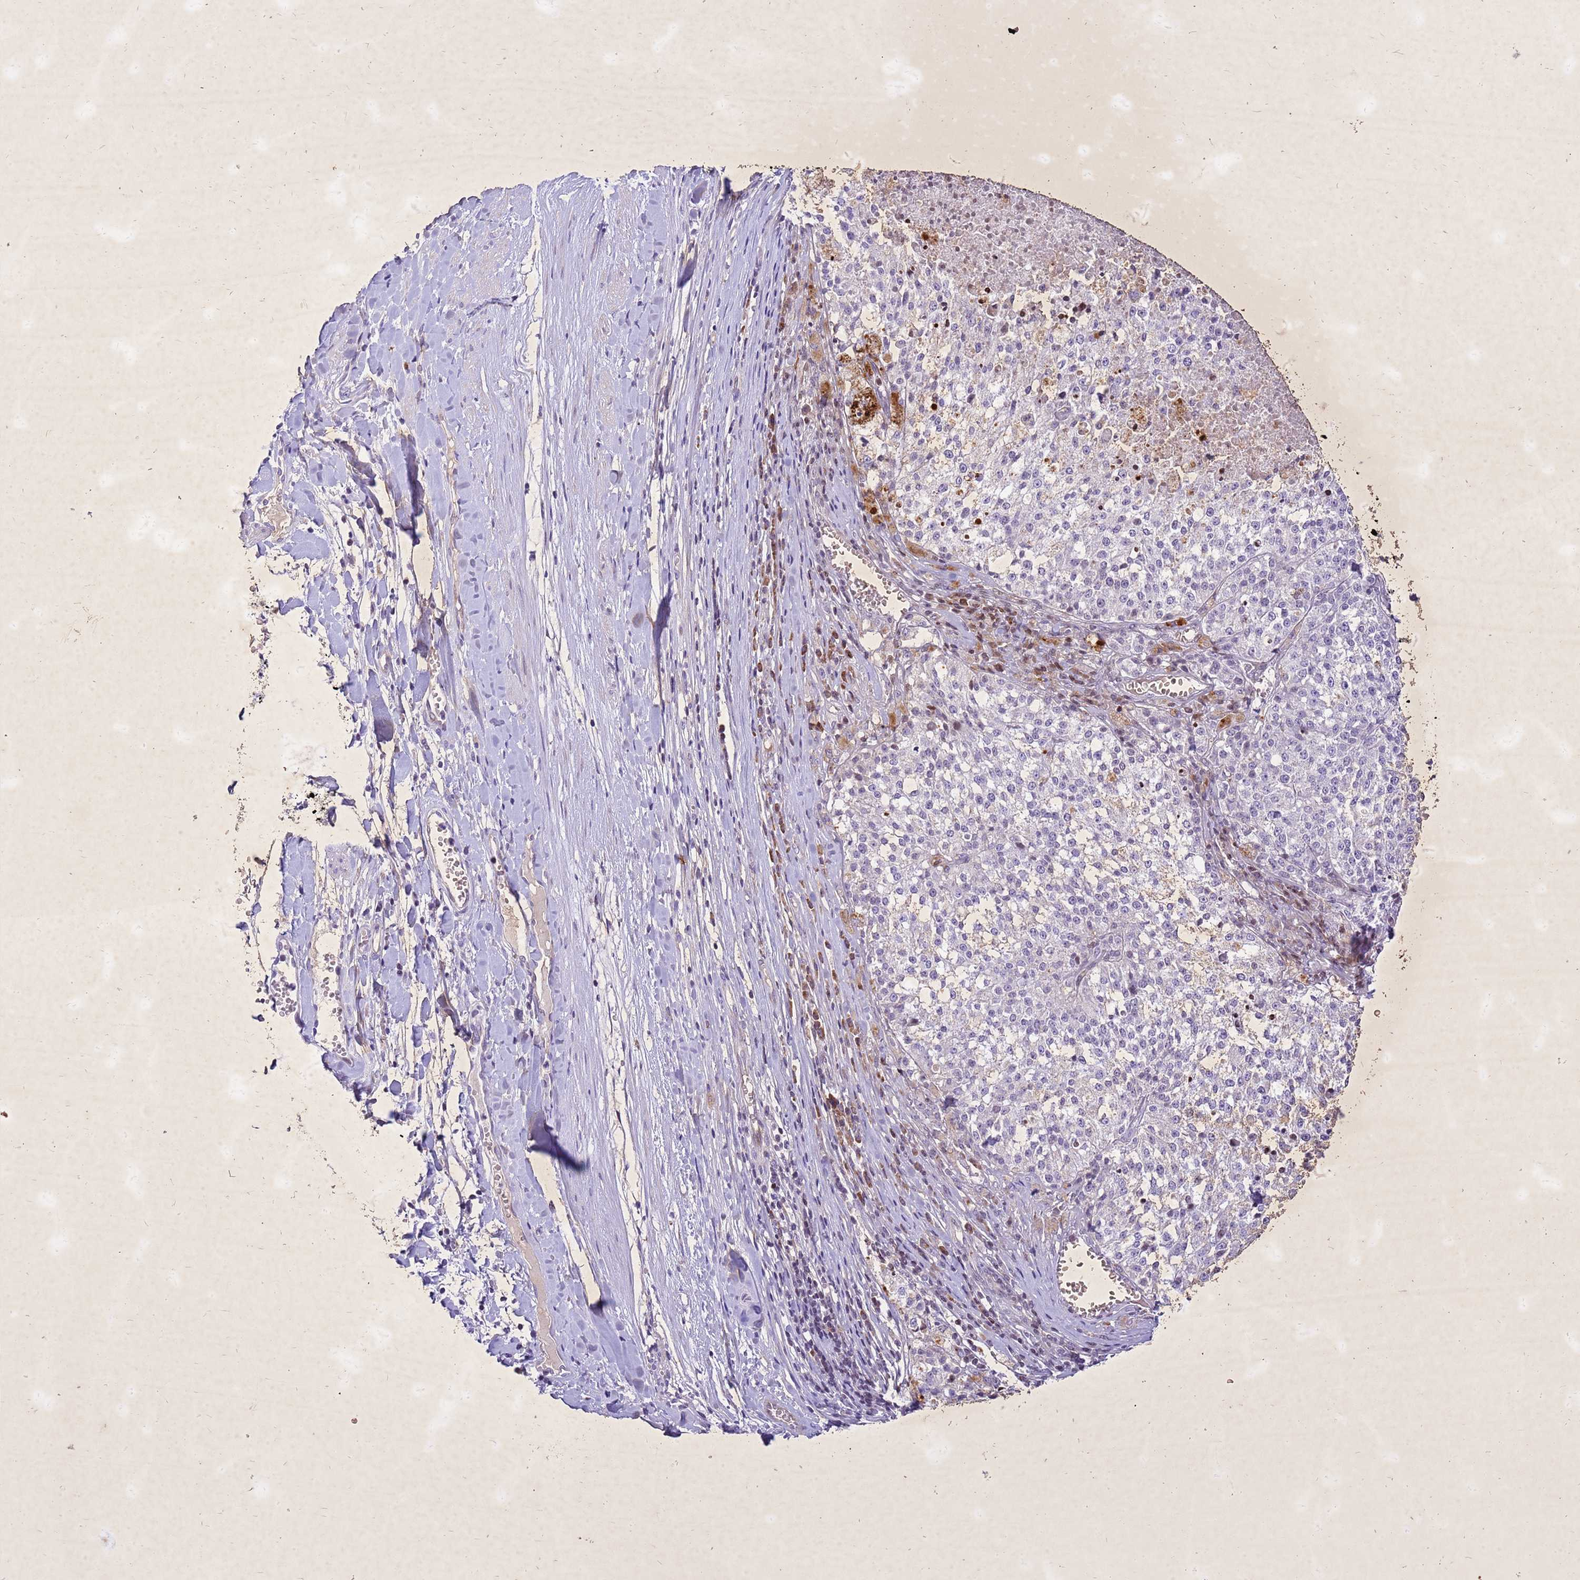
{"staining": {"intensity": "moderate", "quantity": "<25%", "location": "nuclear"}, "tissue": "melanoma", "cell_type": "Tumor cells", "image_type": "cancer", "snomed": [{"axis": "morphology", "description": "Malignant melanoma, NOS"}, {"axis": "topography", "description": "Skin"}], "caption": "This photomicrograph displays melanoma stained with immunohistochemistry (IHC) to label a protein in brown. The nuclear of tumor cells show moderate positivity for the protein. Nuclei are counter-stained blue.", "gene": "COPS9", "patient": {"sex": "female", "age": 64}}